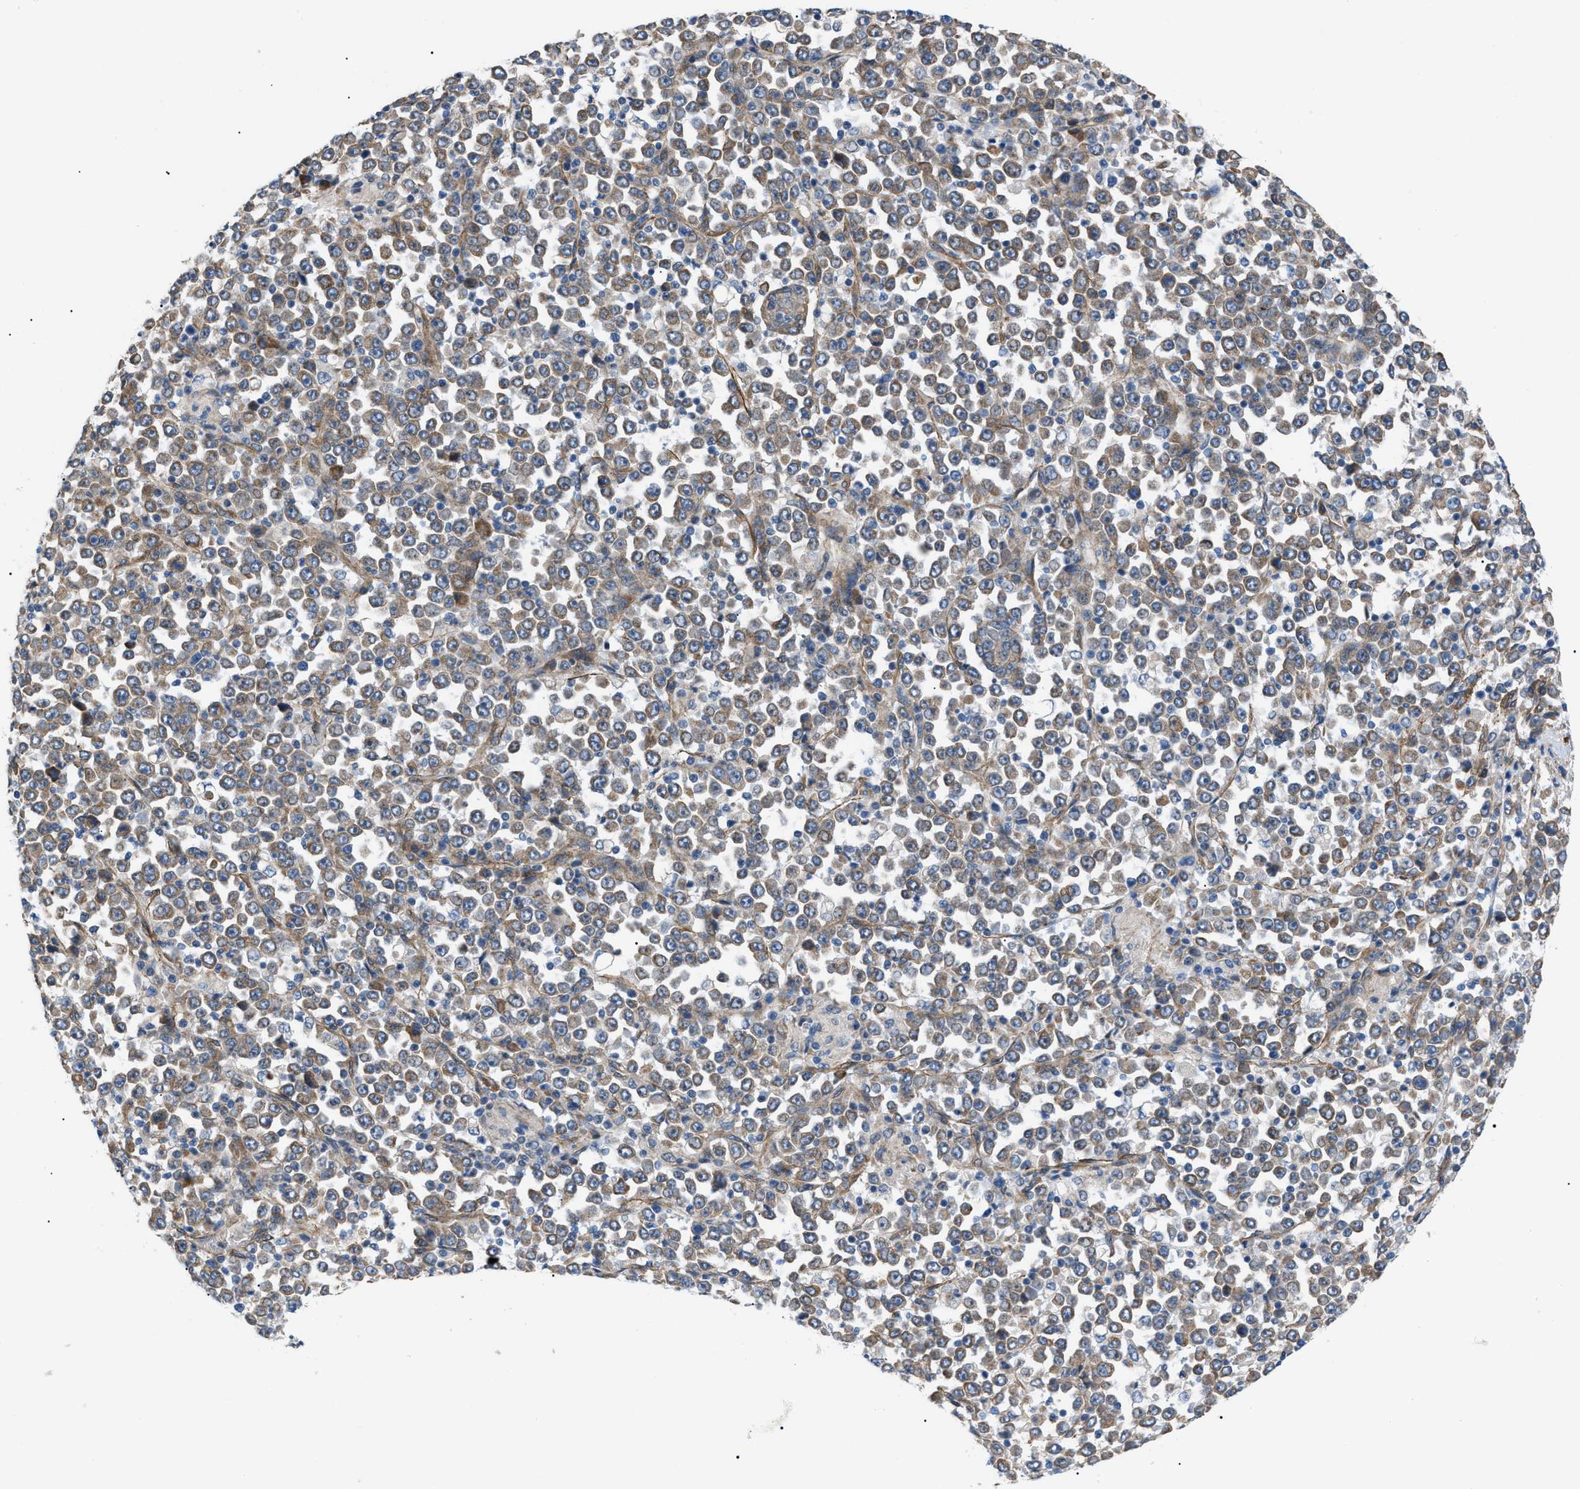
{"staining": {"intensity": "moderate", "quantity": ">75%", "location": "cytoplasmic/membranous"}, "tissue": "stomach cancer", "cell_type": "Tumor cells", "image_type": "cancer", "snomed": [{"axis": "morphology", "description": "Normal tissue, NOS"}, {"axis": "morphology", "description": "Adenocarcinoma, NOS"}, {"axis": "topography", "description": "Stomach, upper"}, {"axis": "topography", "description": "Stomach"}], "caption": "A high-resolution image shows immunohistochemistry staining of stomach cancer, which shows moderate cytoplasmic/membranous staining in approximately >75% of tumor cells.", "gene": "MYO10", "patient": {"sex": "male", "age": 59}}